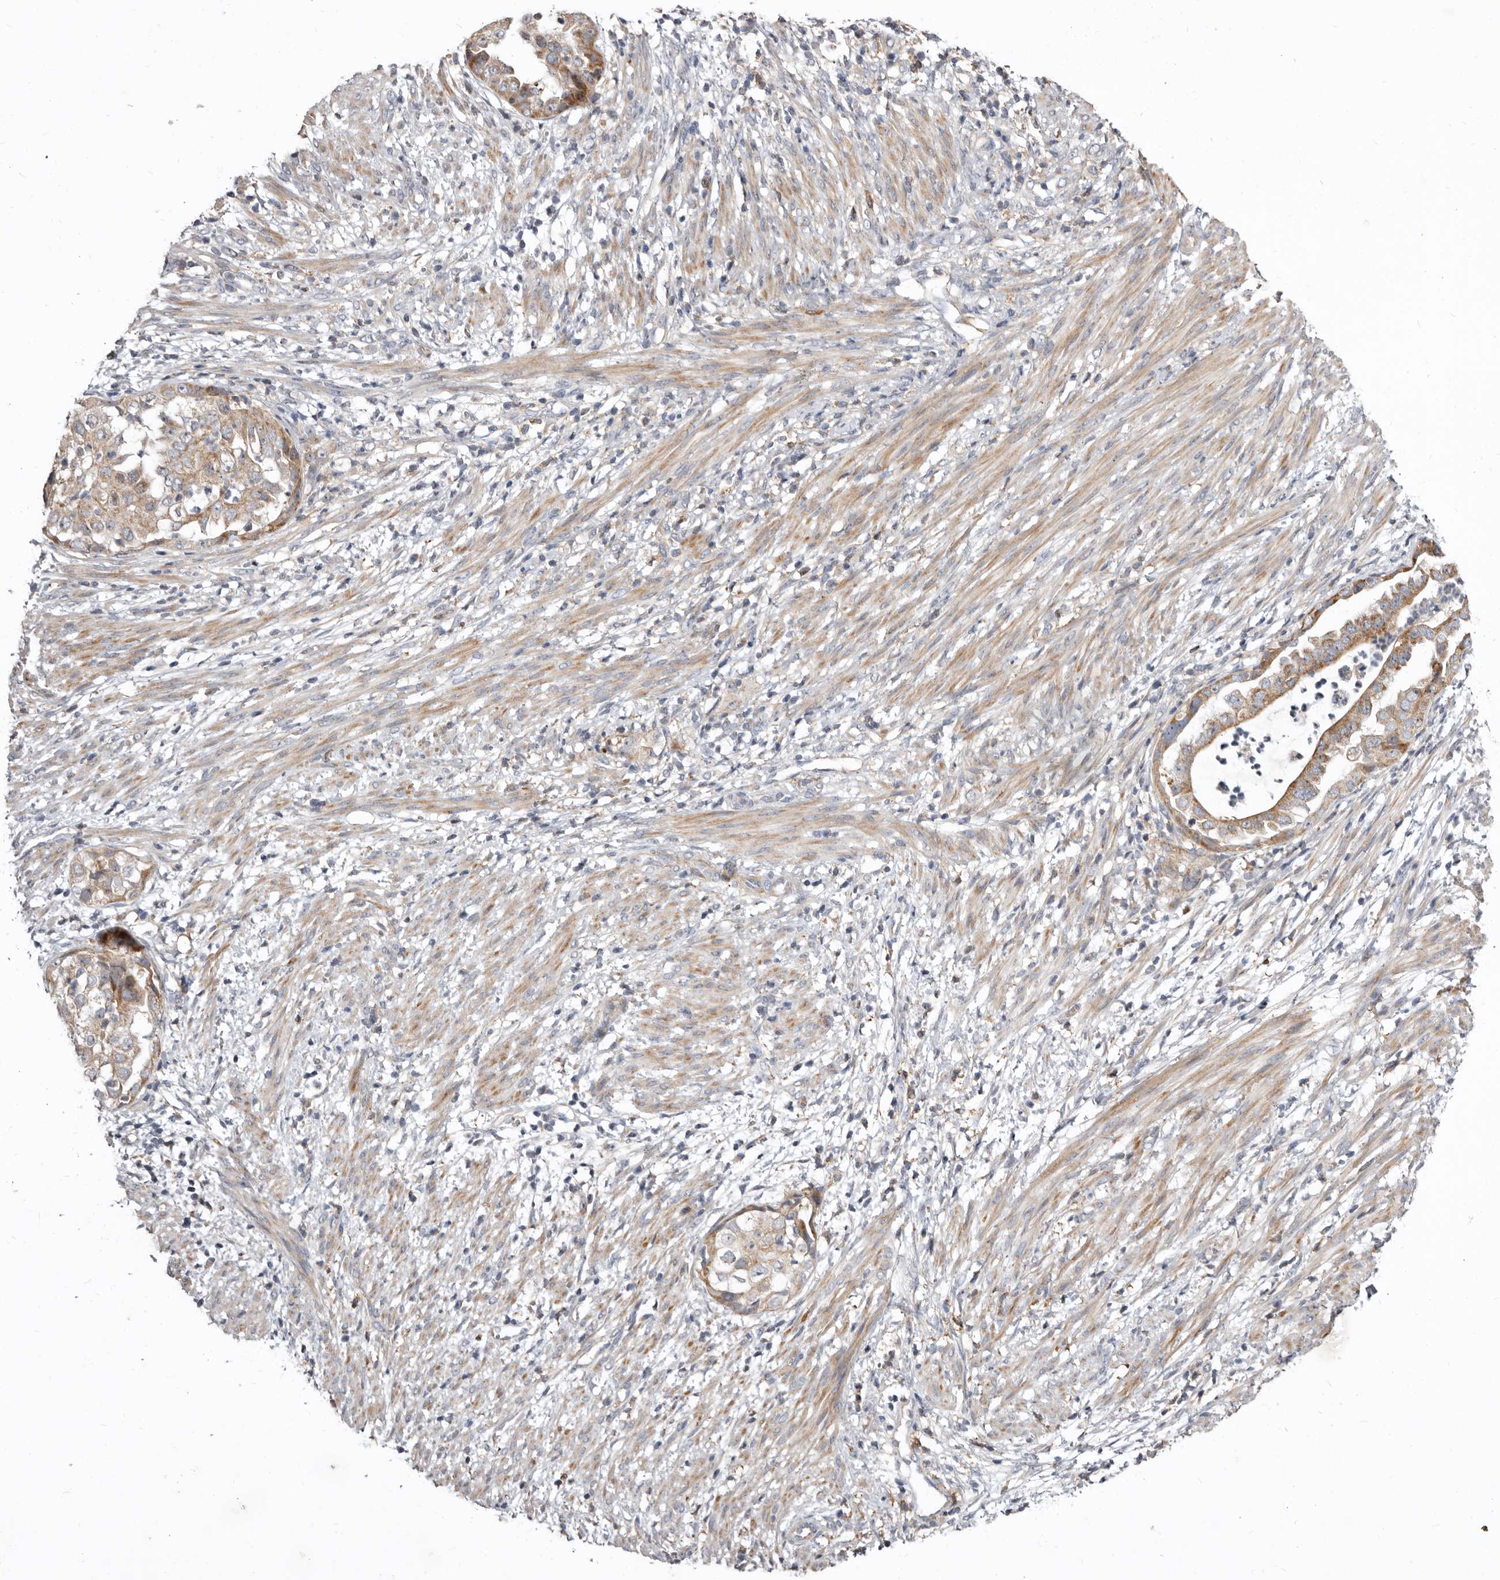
{"staining": {"intensity": "weak", "quantity": ">75%", "location": "cytoplasmic/membranous"}, "tissue": "endometrial cancer", "cell_type": "Tumor cells", "image_type": "cancer", "snomed": [{"axis": "morphology", "description": "Adenocarcinoma, NOS"}, {"axis": "topography", "description": "Endometrium"}], "caption": "Immunohistochemistry of human endometrial adenocarcinoma displays low levels of weak cytoplasmic/membranous staining in approximately >75% of tumor cells.", "gene": "SMC4", "patient": {"sex": "female", "age": 85}}